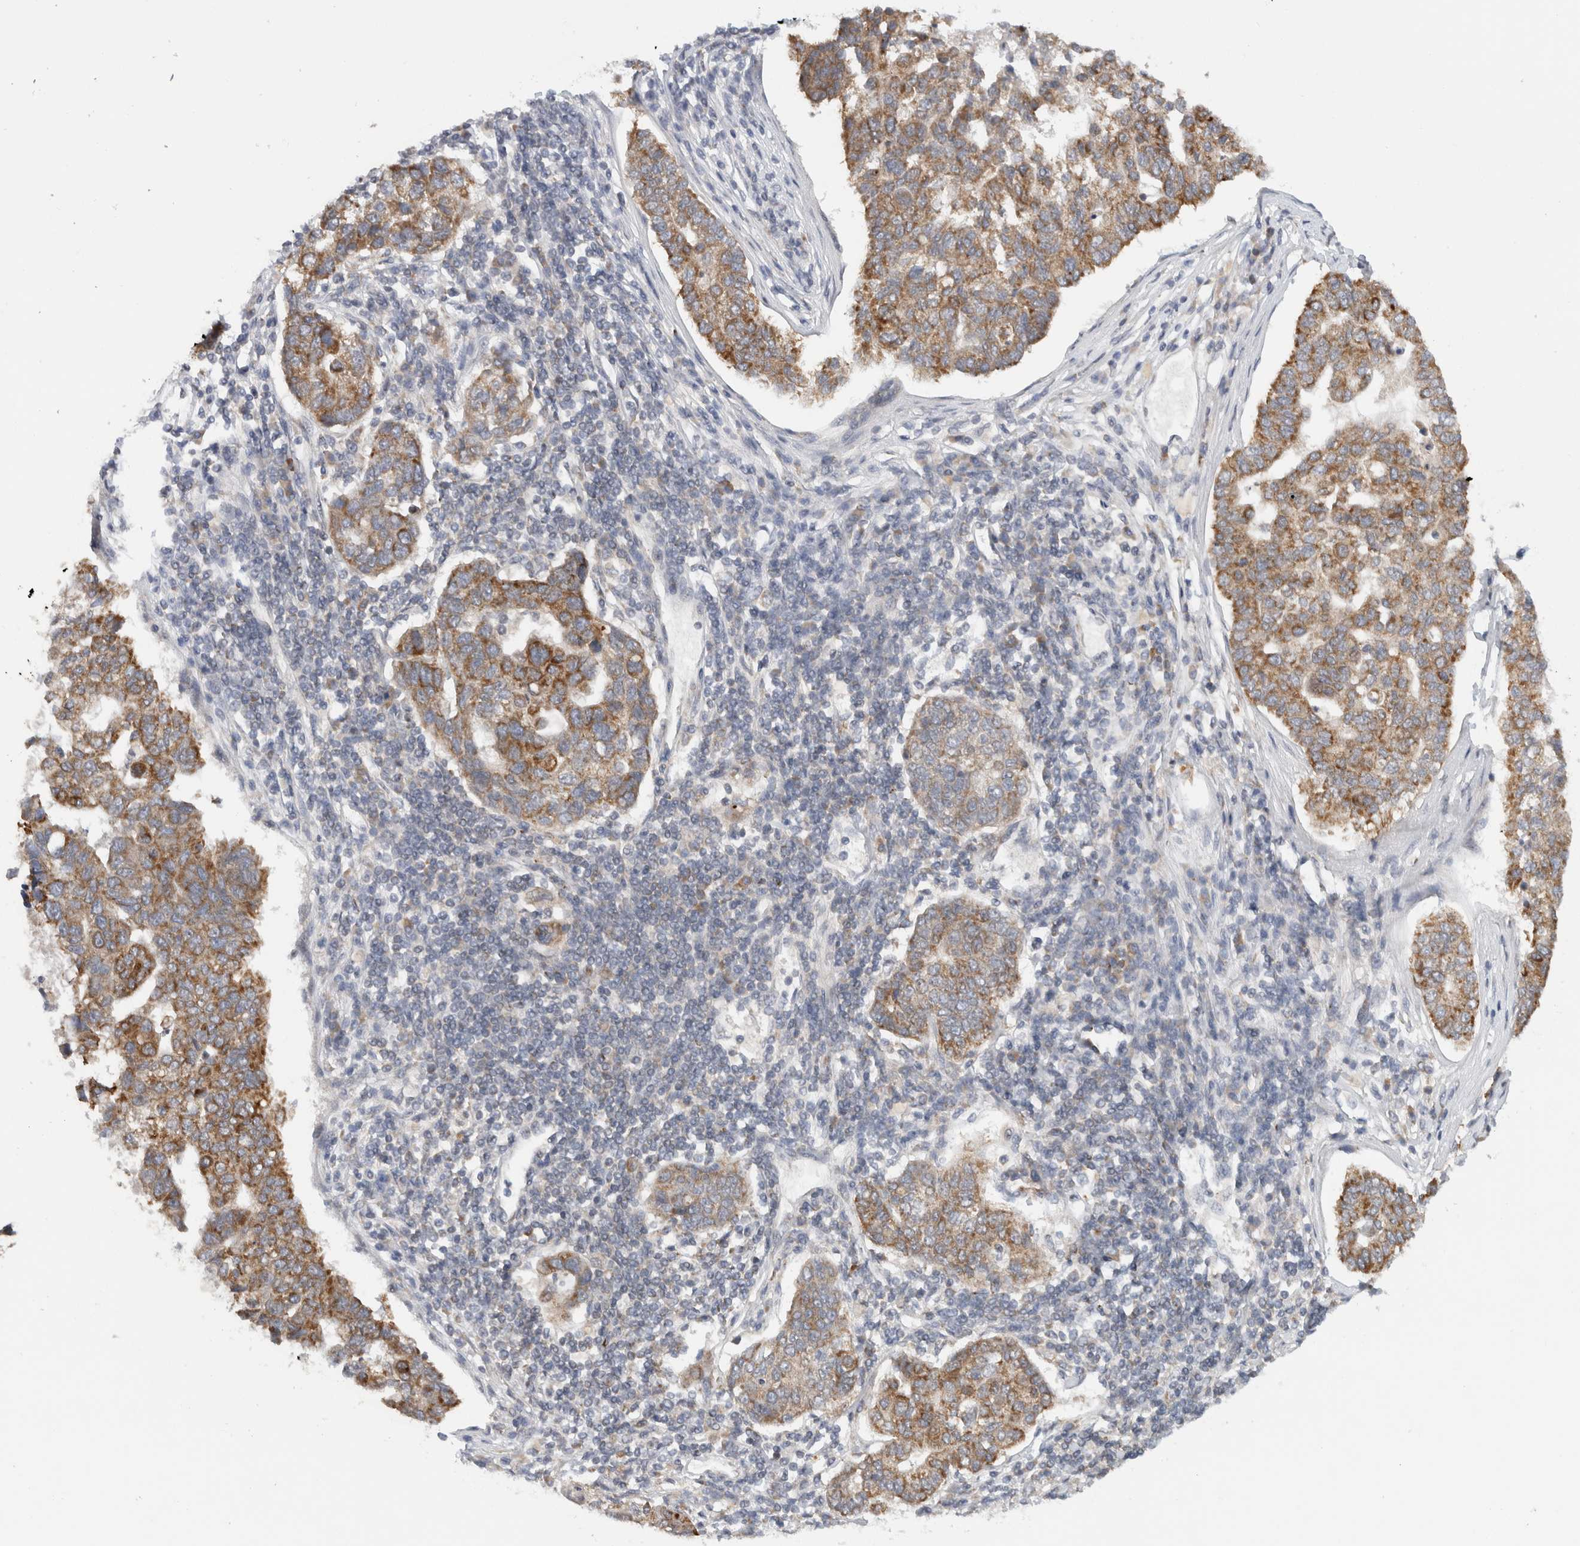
{"staining": {"intensity": "moderate", "quantity": ">75%", "location": "cytoplasmic/membranous"}, "tissue": "pancreatic cancer", "cell_type": "Tumor cells", "image_type": "cancer", "snomed": [{"axis": "morphology", "description": "Adenocarcinoma, NOS"}, {"axis": "topography", "description": "Pancreas"}], "caption": "Protein staining demonstrates moderate cytoplasmic/membranous expression in approximately >75% of tumor cells in pancreatic cancer (adenocarcinoma).", "gene": "CMC2", "patient": {"sex": "female", "age": 61}}